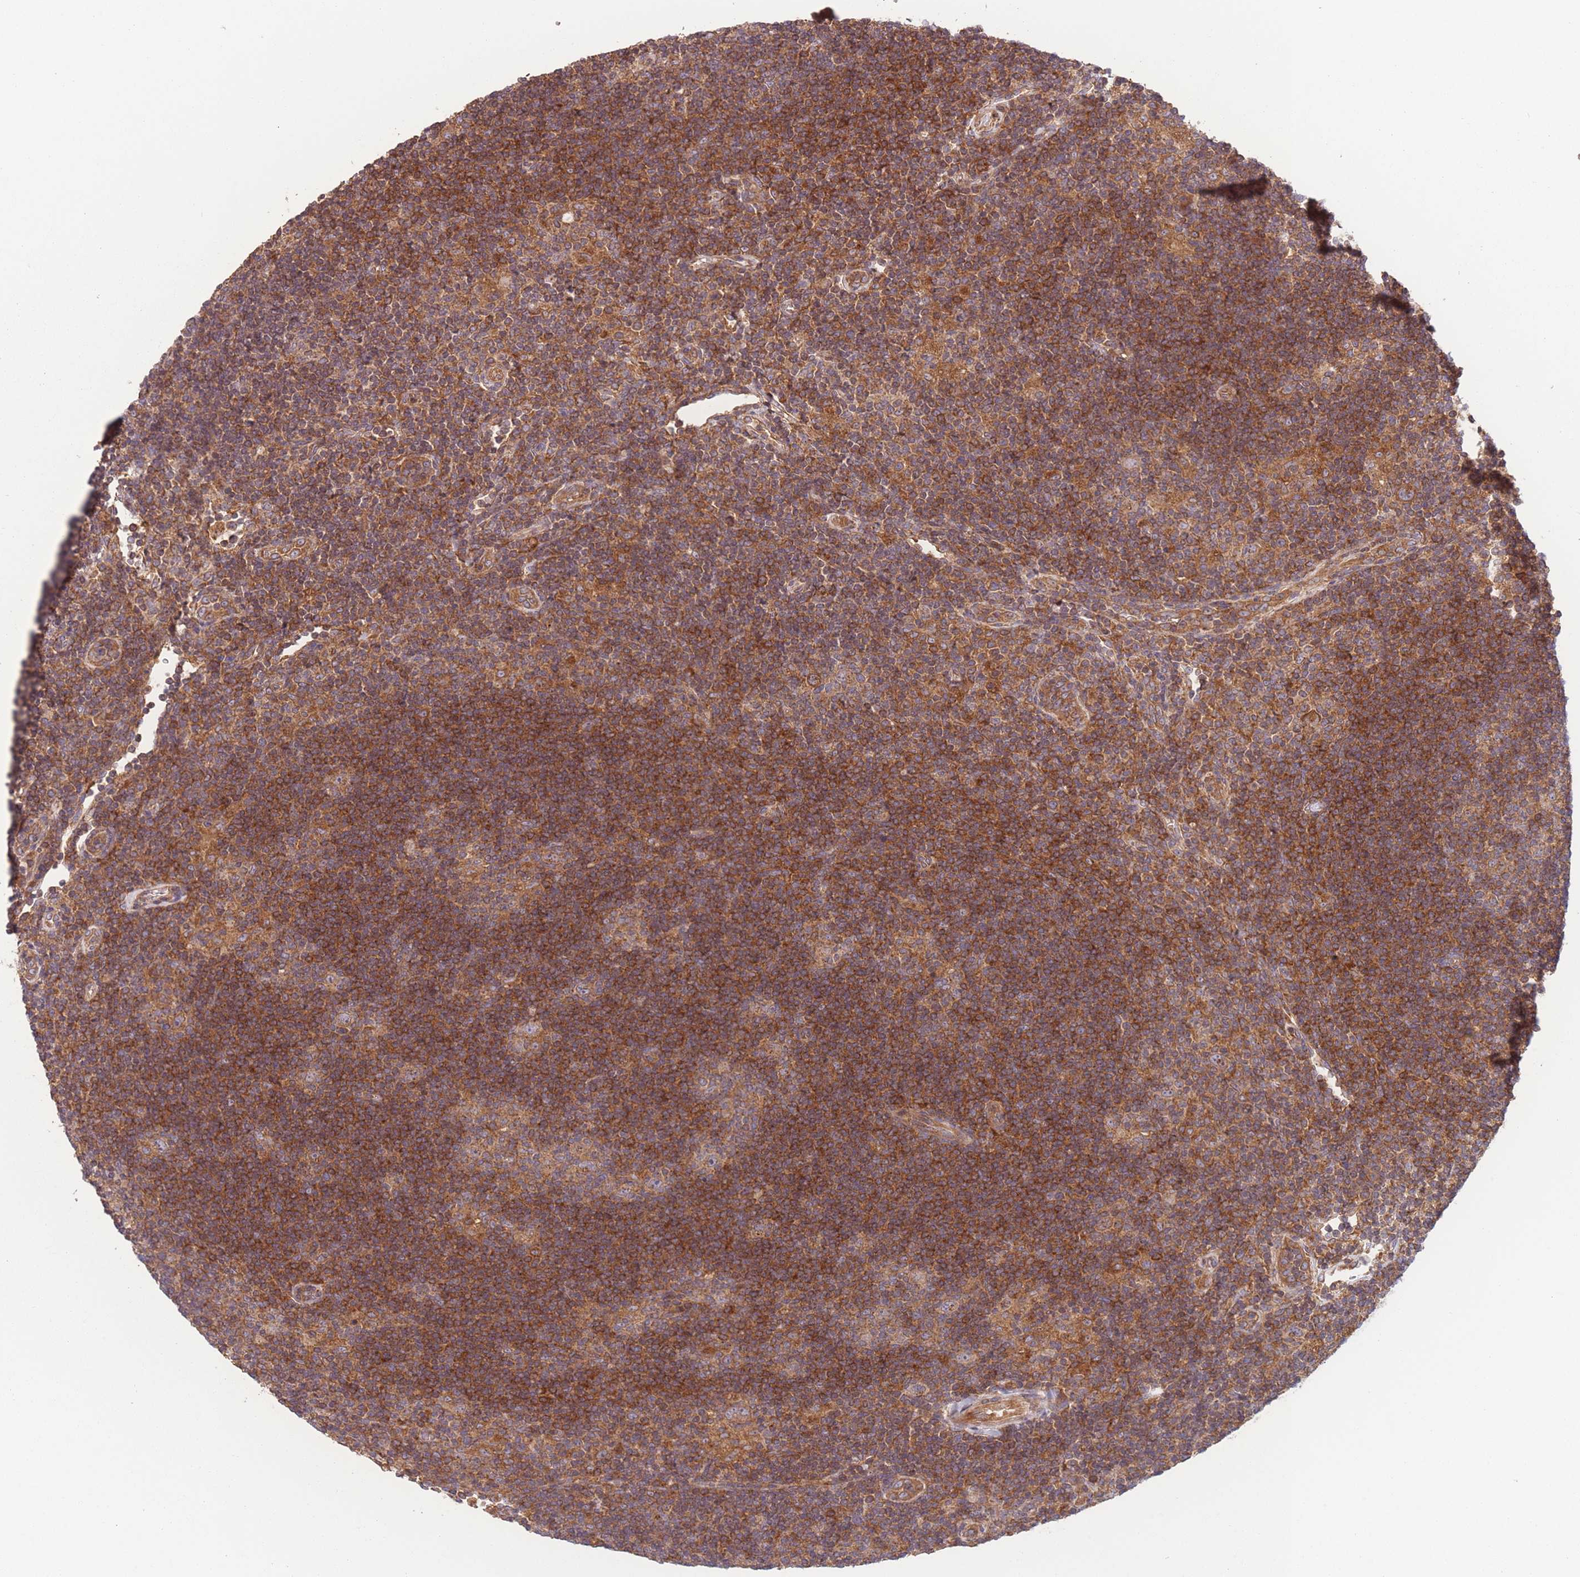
{"staining": {"intensity": "moderate", "quantity": ">75%", "location": "cytoplasmic/membranous"}, "tissue": "lymphoma", "cell_type": "Tumor cells", "image_type": "cancer", "snomed": [{"axis": "morphology", "description": "Hodgkin's disease, NOS"}, {"axis": "topography", "description": "Lymph node"}], "caption": "Hodgkin's disease stained for a protein (brown) exhibits moderate cytoplasmic/membranous positive positivity in about >75% of tumor cells.", "gene": "WASHC2A", "patient": {"sex": "female", "age": 57}}